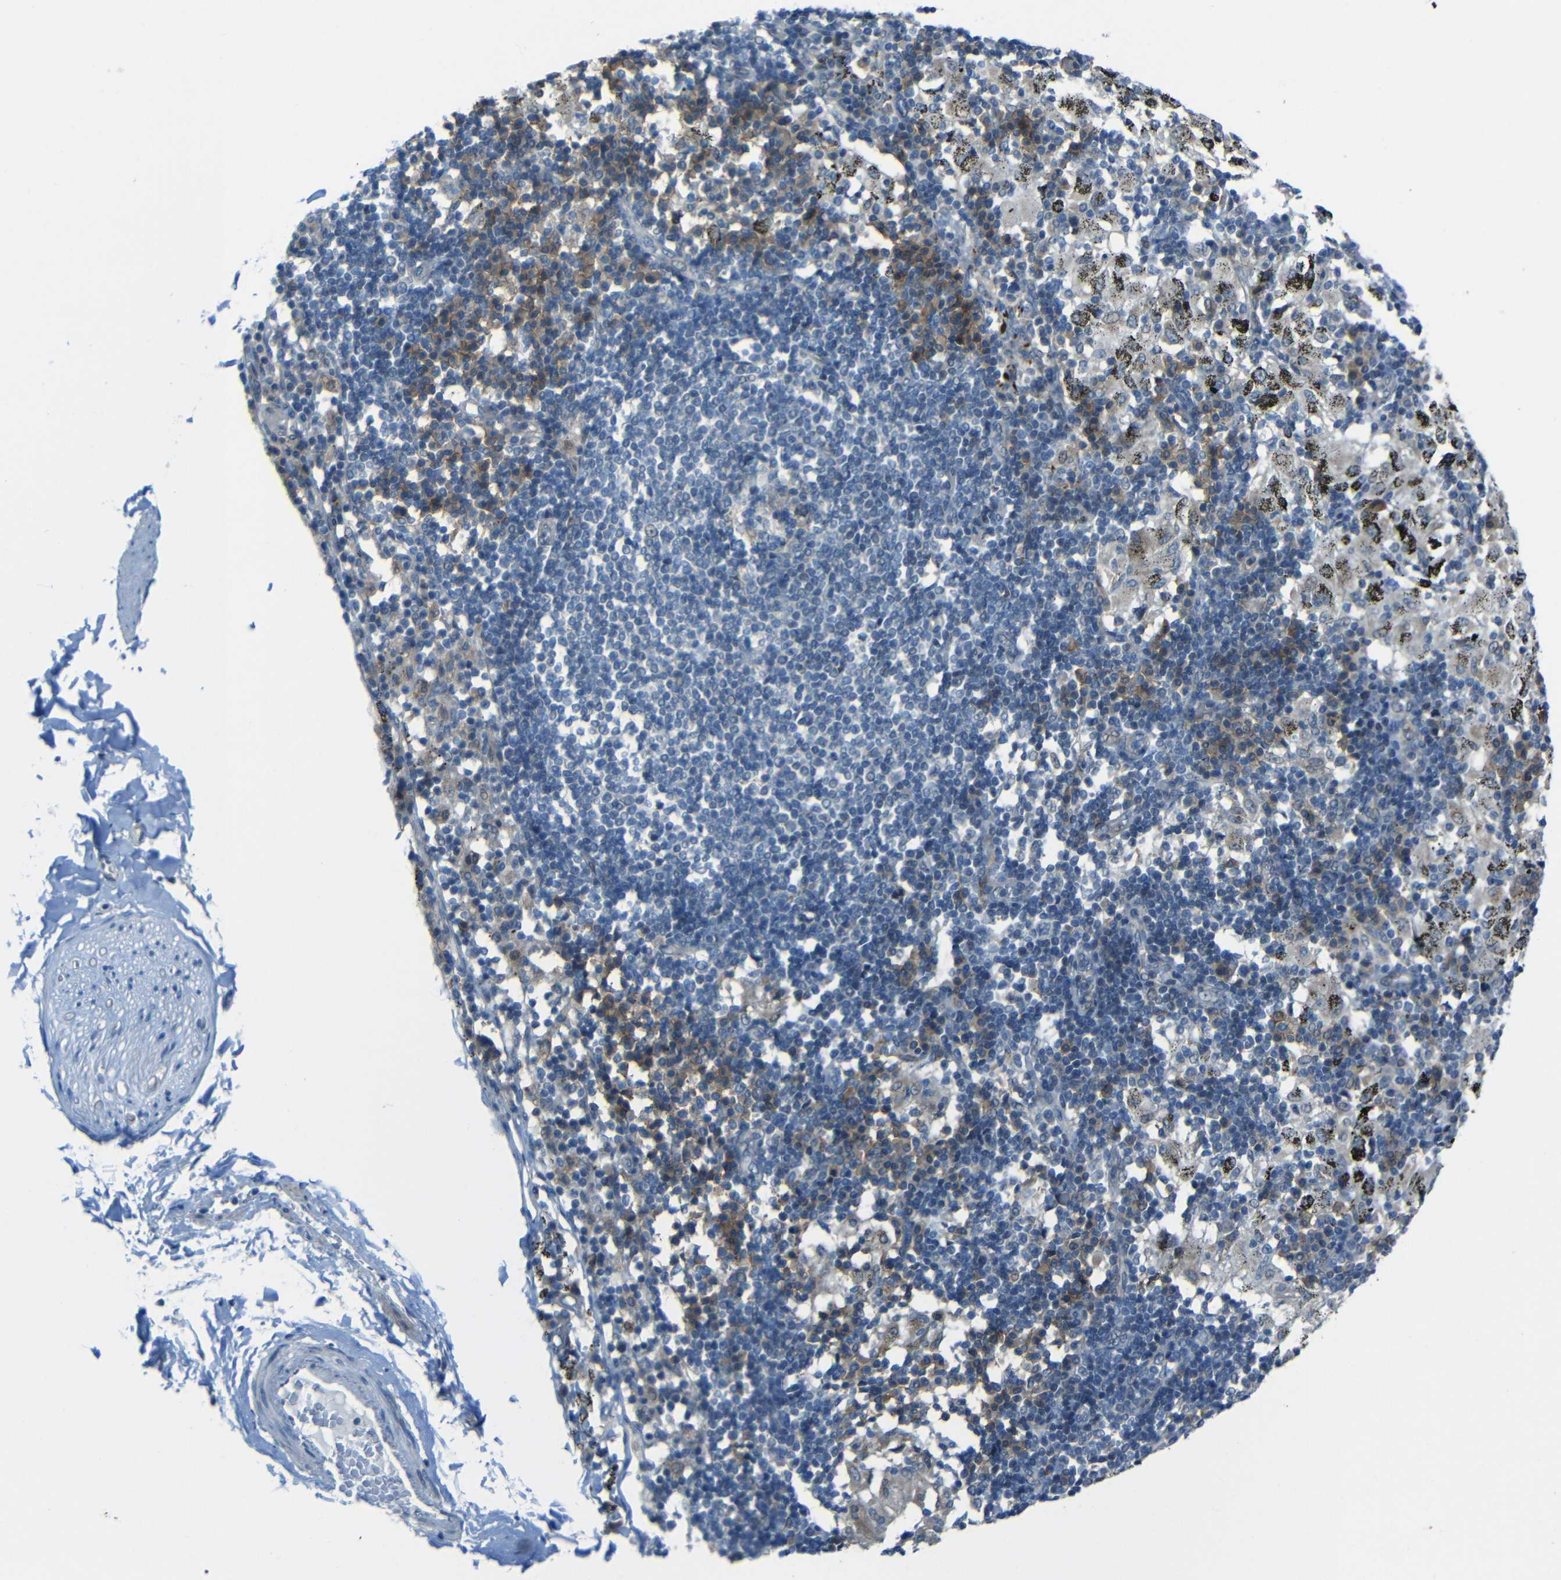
{"staining": {"intensity": "negative", "quantity": "none", "location": "none"}, "tissue": "adipose tissue", "cell_type": "Adipocytes", "image_type": "normal", "snomed": [{"axis": "morphology", "description": "Normal tissue, NOS"}, {"axis": "topography", "description": "Cartilage tissue"}, {"axis": "topography", "description": "Bronchus"}], "caption": "There is no significant staining in adipocytes of adipose tissue. The staining was performed using DAB to visualize the protein expression in brown, while the nuclei were stained in blue with hematoxylin (Magnification: 20x).", "gene": "ANKRD22", "patient": {"sex": "female", "age": 73}}